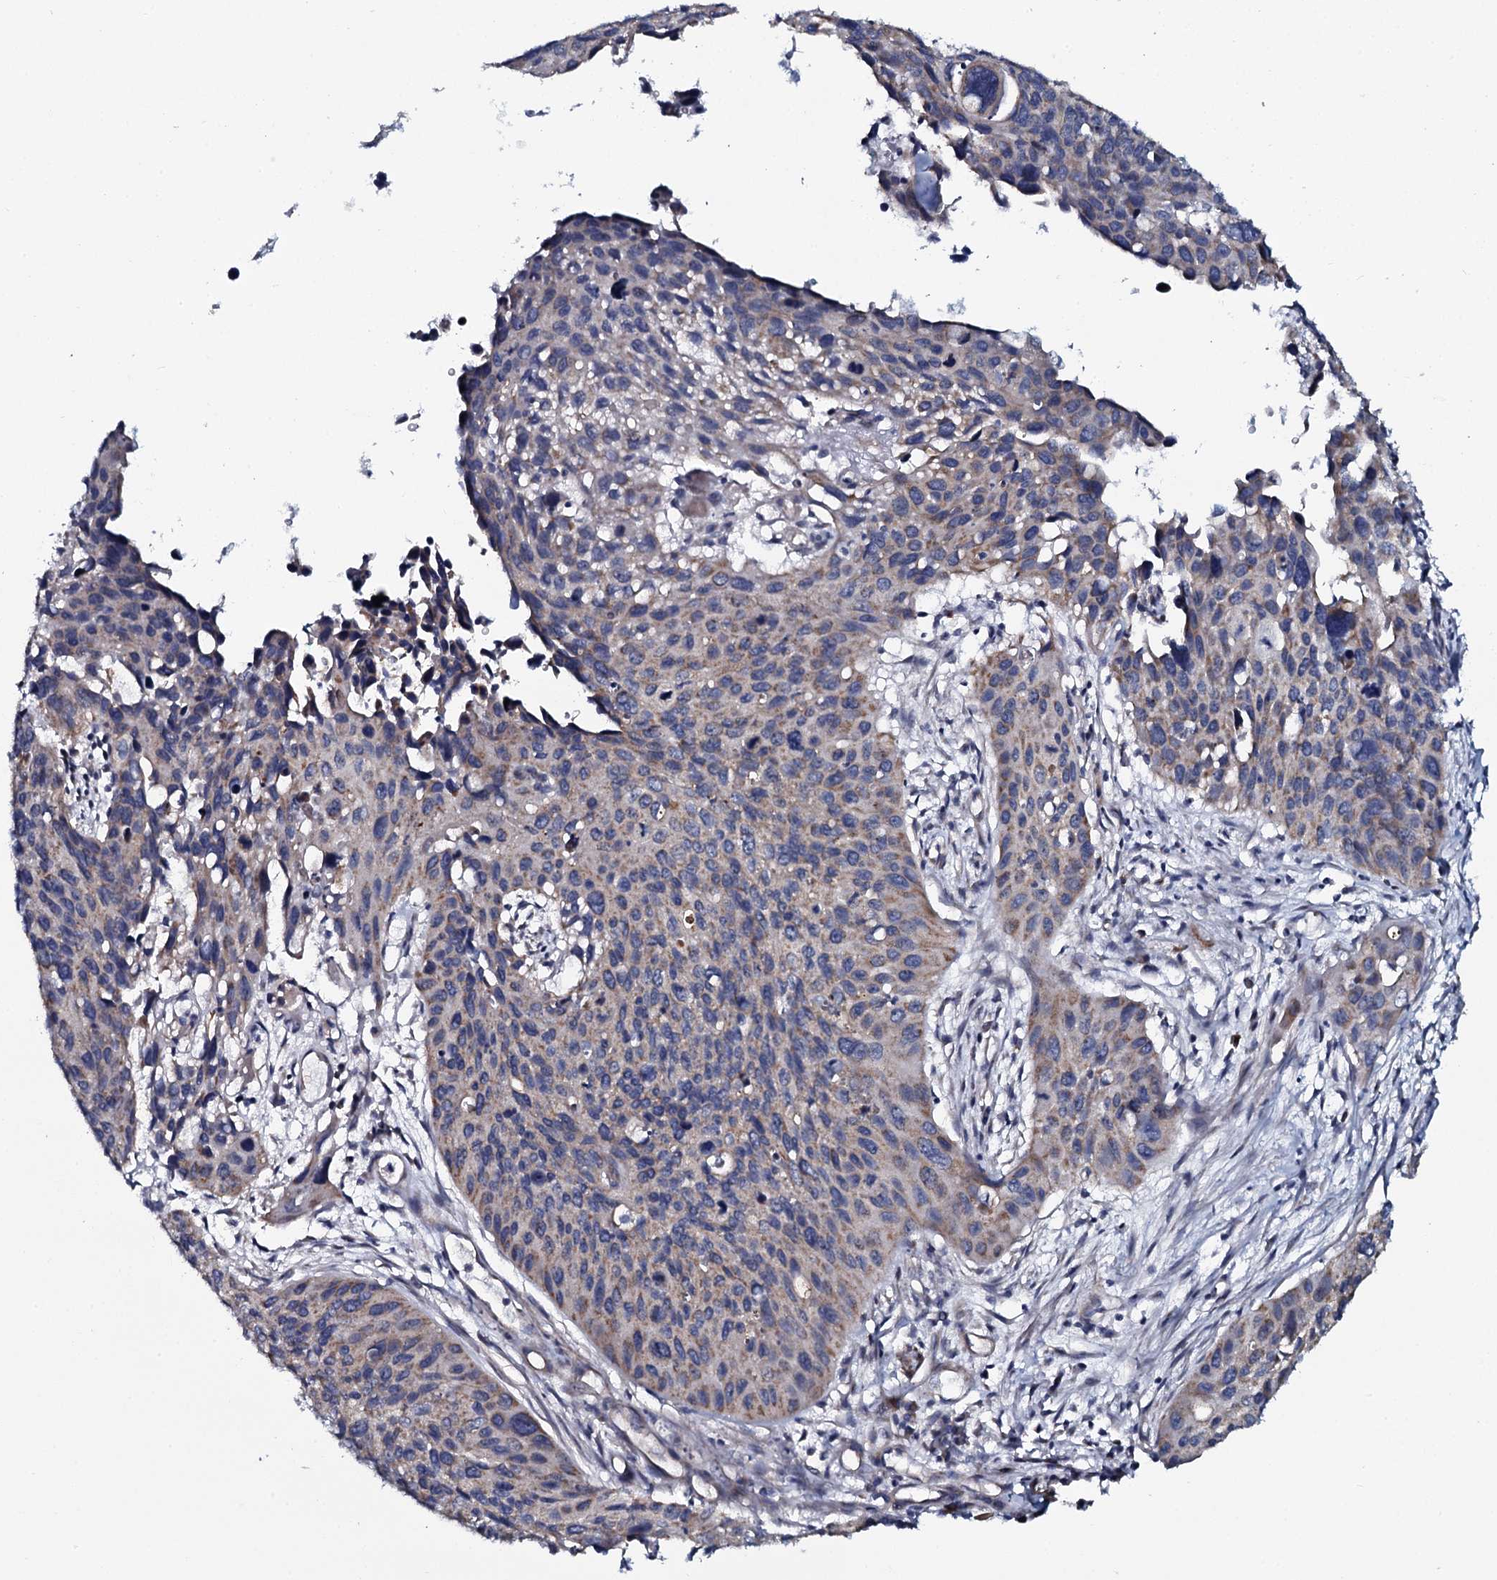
{"staining": {"intensity": "weak", "quantity": "25%-75%", "location": "cytoplasmic/membranous"}, "tissue": "cervical cancer", "cell_type": "Tumor cells", "image_type": "cancer", "snomed": [{"axis": "morphology", "description": "Squamous cell carcinoma, NOS"}, {"axis": "topography", "description": "Cervix"}], "caption": "A photomicrograph of human cervical cancer stained for a protein exhibits weak cytoplasmic/membranous brown staining in tumor cells.", "gene": "KCTD4", "patient": {"sex": "female", "age": 55}}